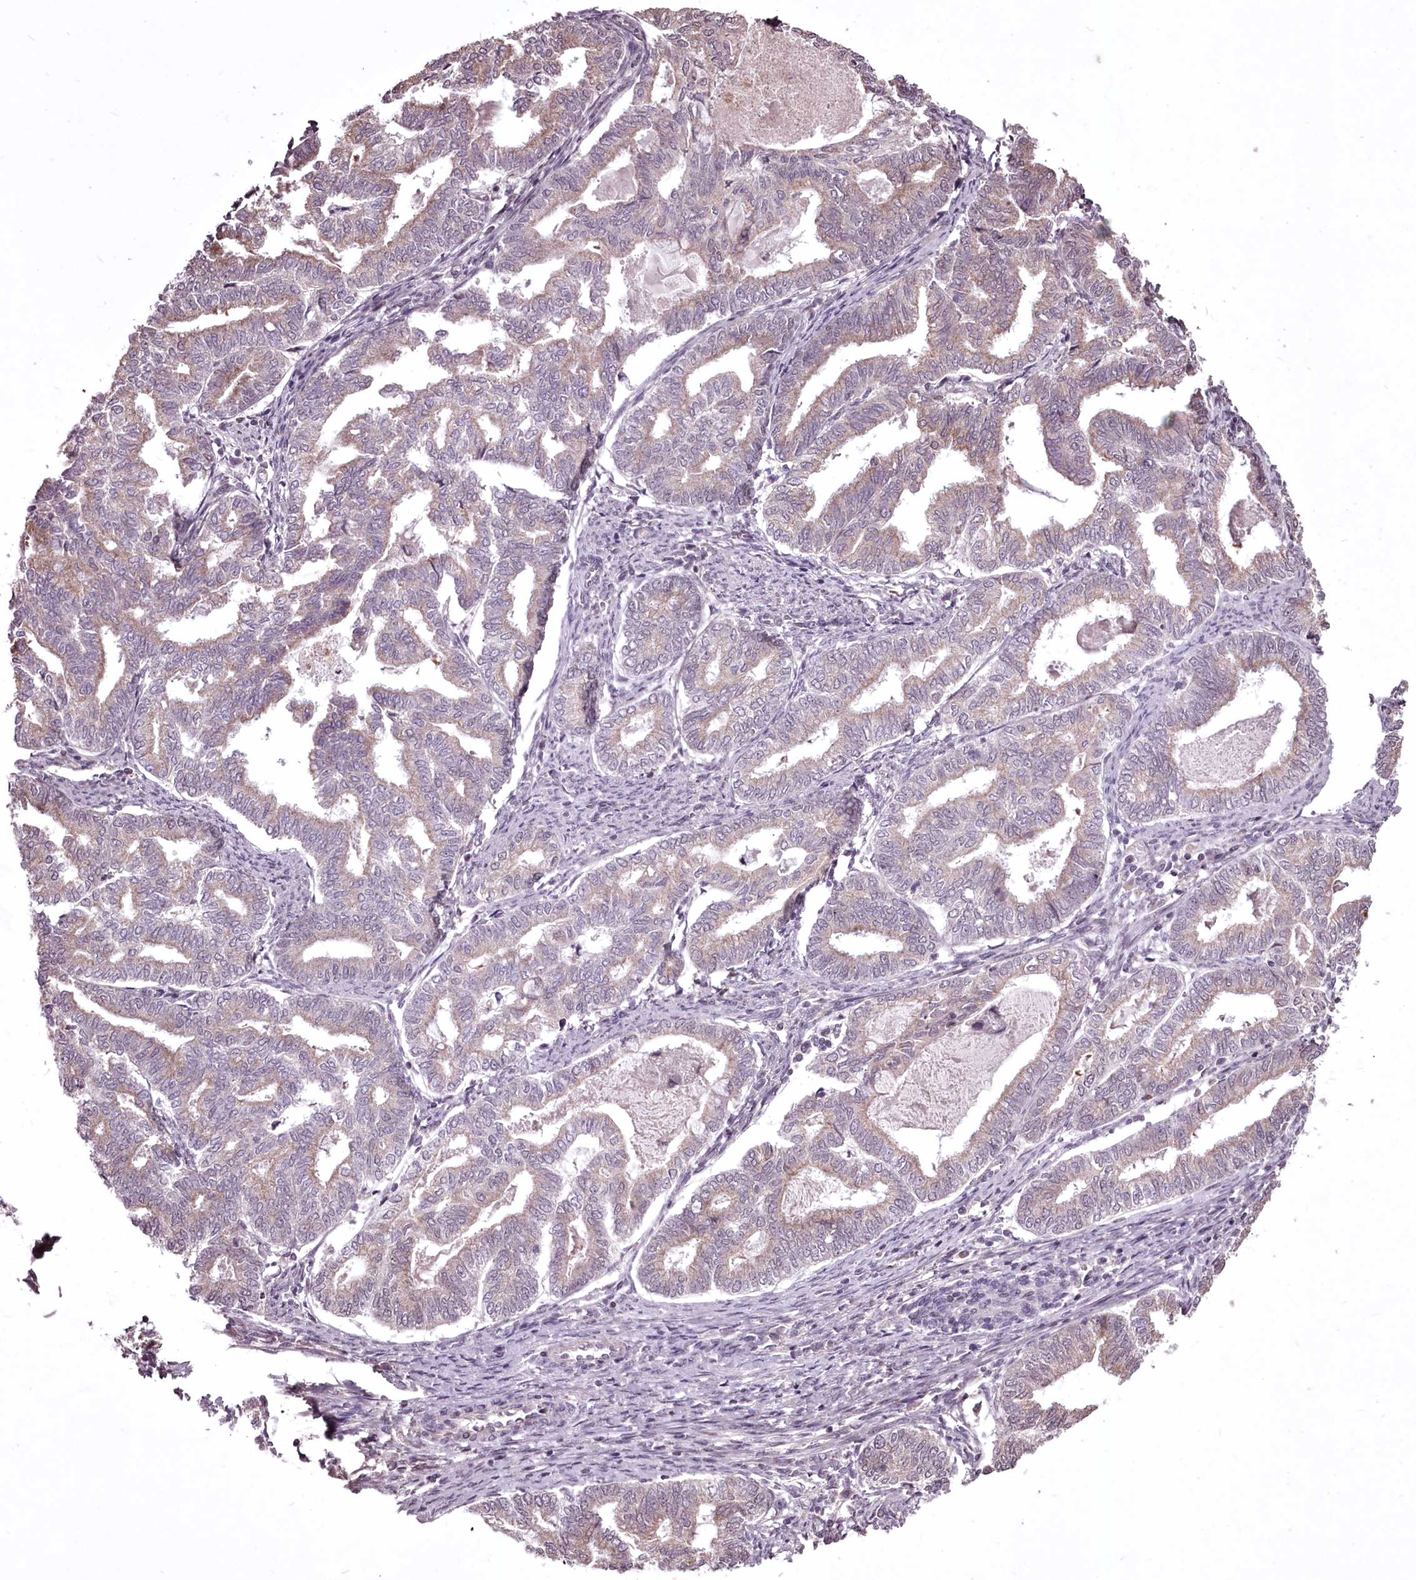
{"staining": {"intensity": "weak", "quantity": "<25%", "location": "cytoplasmic/membranous"}, "tissue": "endometrial cancer", "cell_type": "Tumor cells", "image_type": "cancer", "snomed": [{"axis": "morphology", "description": "Adenocarcinoma, NOS"}, {"axis": "topography", "description": "Endometrium"}], "caption": "Adenocarcinoma (endometrial) was stained to show a protein in brown. There is no significant expression in tumor cells.", "gene": "ADRA1D", "patient": {"sex": "female", "age": 79}}